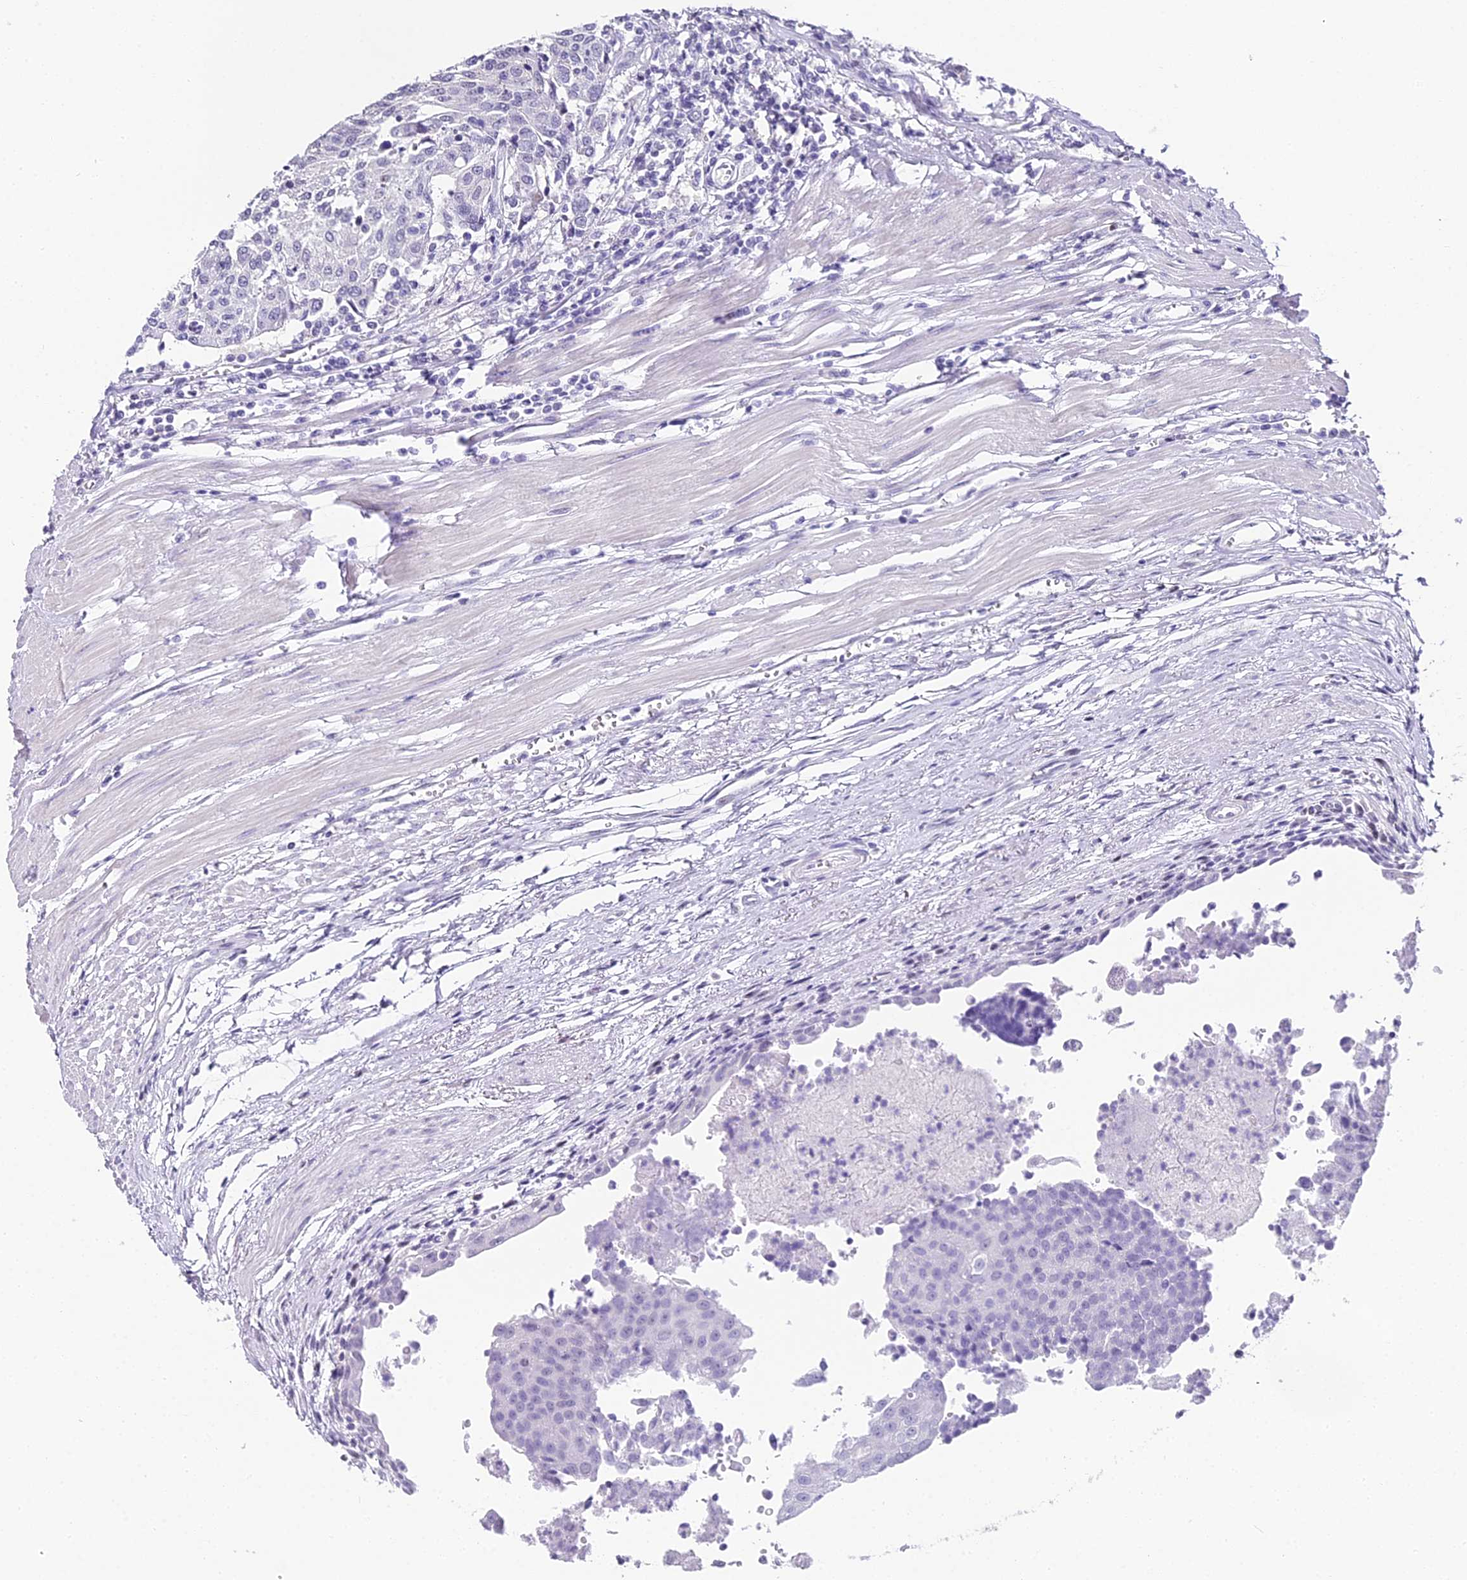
{"staining": {"intensity": "negative", "quantity": "none", "location": "none"}, "tissue": "urothelial cancer", "cell_type": "Tumor cells", "image_type": "cancer", "snomed": [{"axis": "morphology", "description": "Urothelial carcinoma, High grade"}, {"axis": "topography", "description": "Urinary bladder"}], "caption": "Urothelial carcinoma (high-grade) was stained to show a protein in brown. There is no significant staining in tumor cells.", "gene": "ABHD14A-ACY1", "patient": {"sex": "female", "age": 85}}